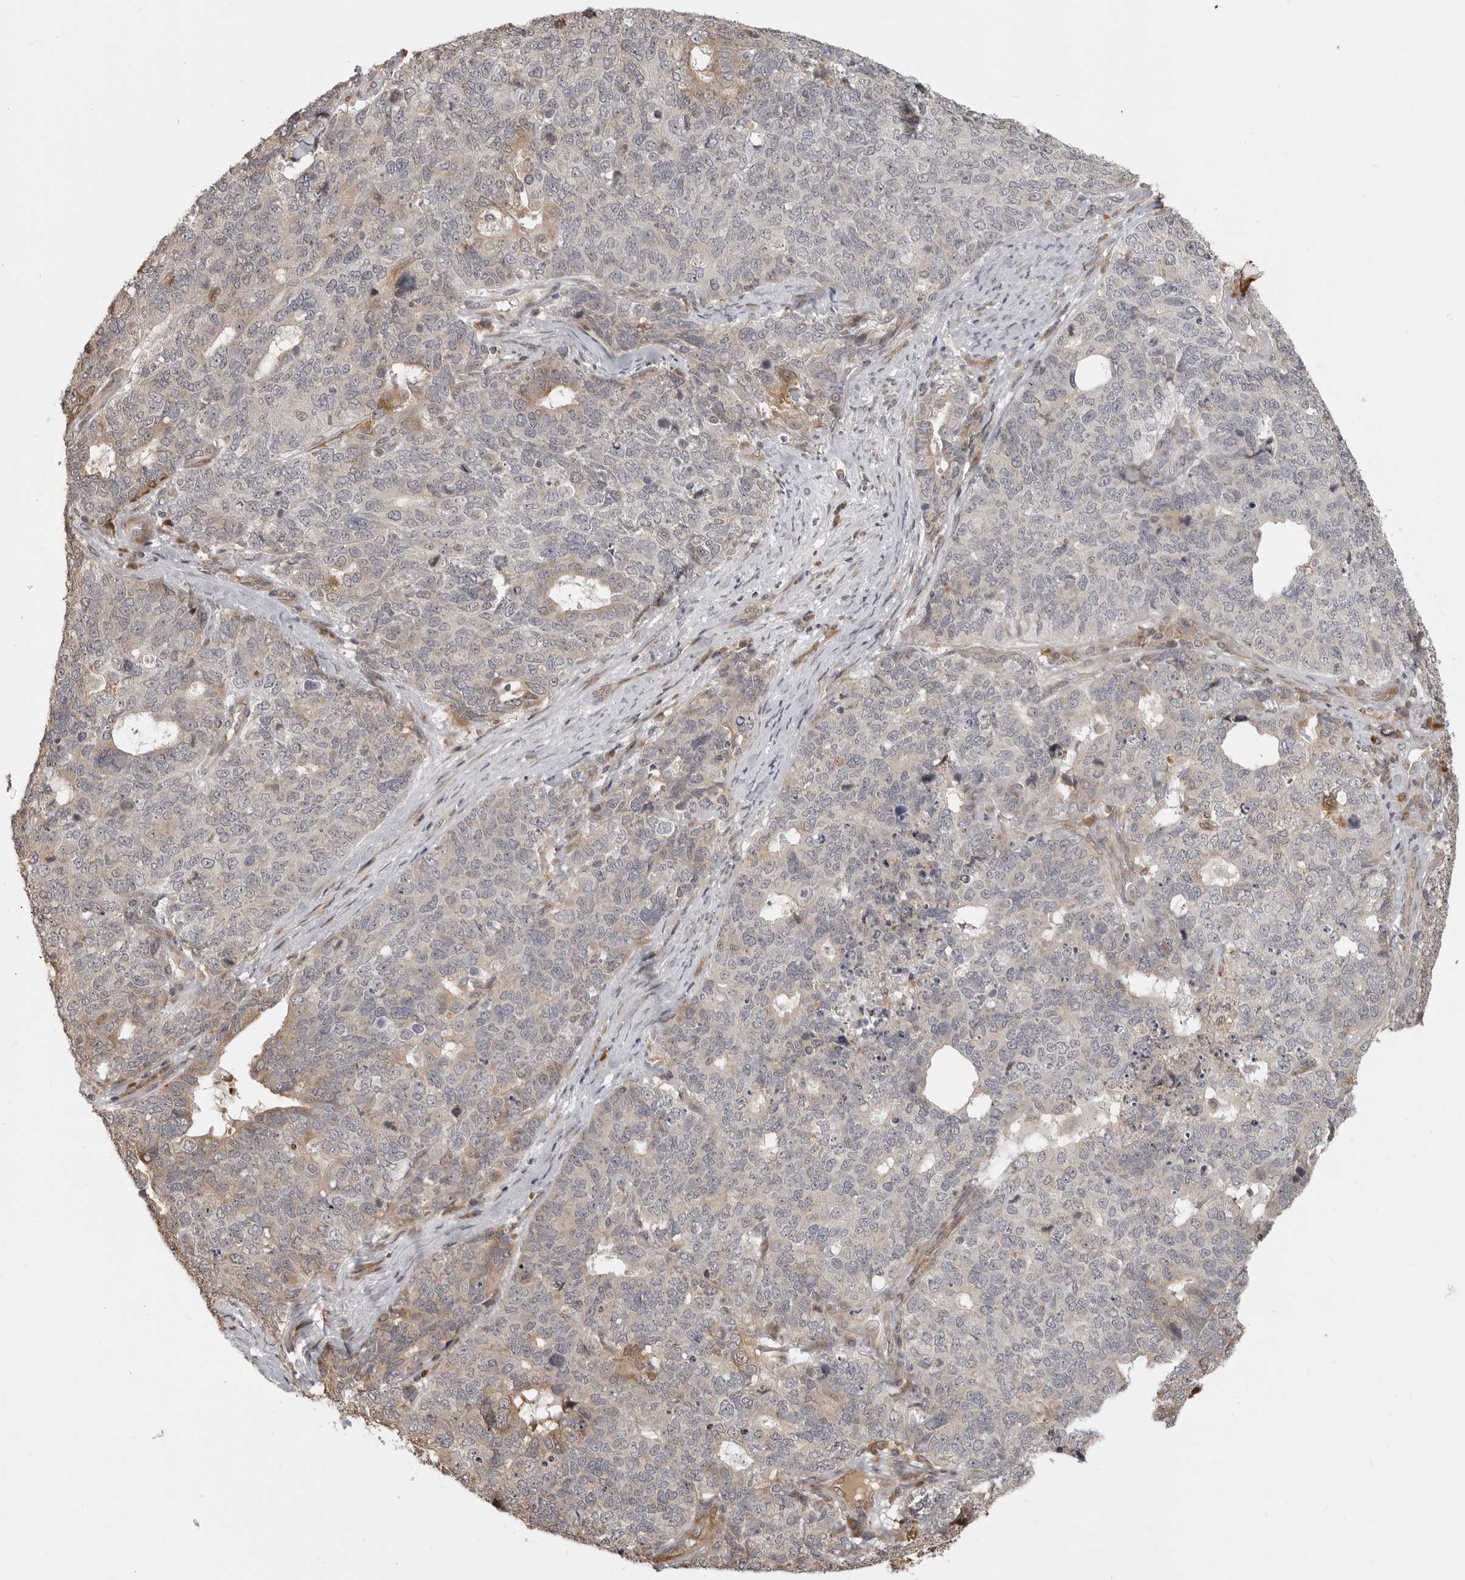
{"staining": {"intensity": "weak", "quantity": "<25%", "location": "cytoplasmic/membranous"}, "tissue": "cervical cancer", "cell_type": "Tumor cells", "image_type": "cancer", "snomed": [{"axis": "morphology", "description": "Squamous cell carcinoma, NOS"}, {"axis": "topography", "description": "Cervix"}], "caption": "DAB (3,3'-diaminobenzidine) immunohistochemical staining of human squamous cell carcinoma (cervical) exhibits no significant expression in tumor cells. (Immunohistochemistry (ihc), brightfield microscopy, high magnification).", "gene": "IDO1", "patient": {"sex": "female", "age": 63}}